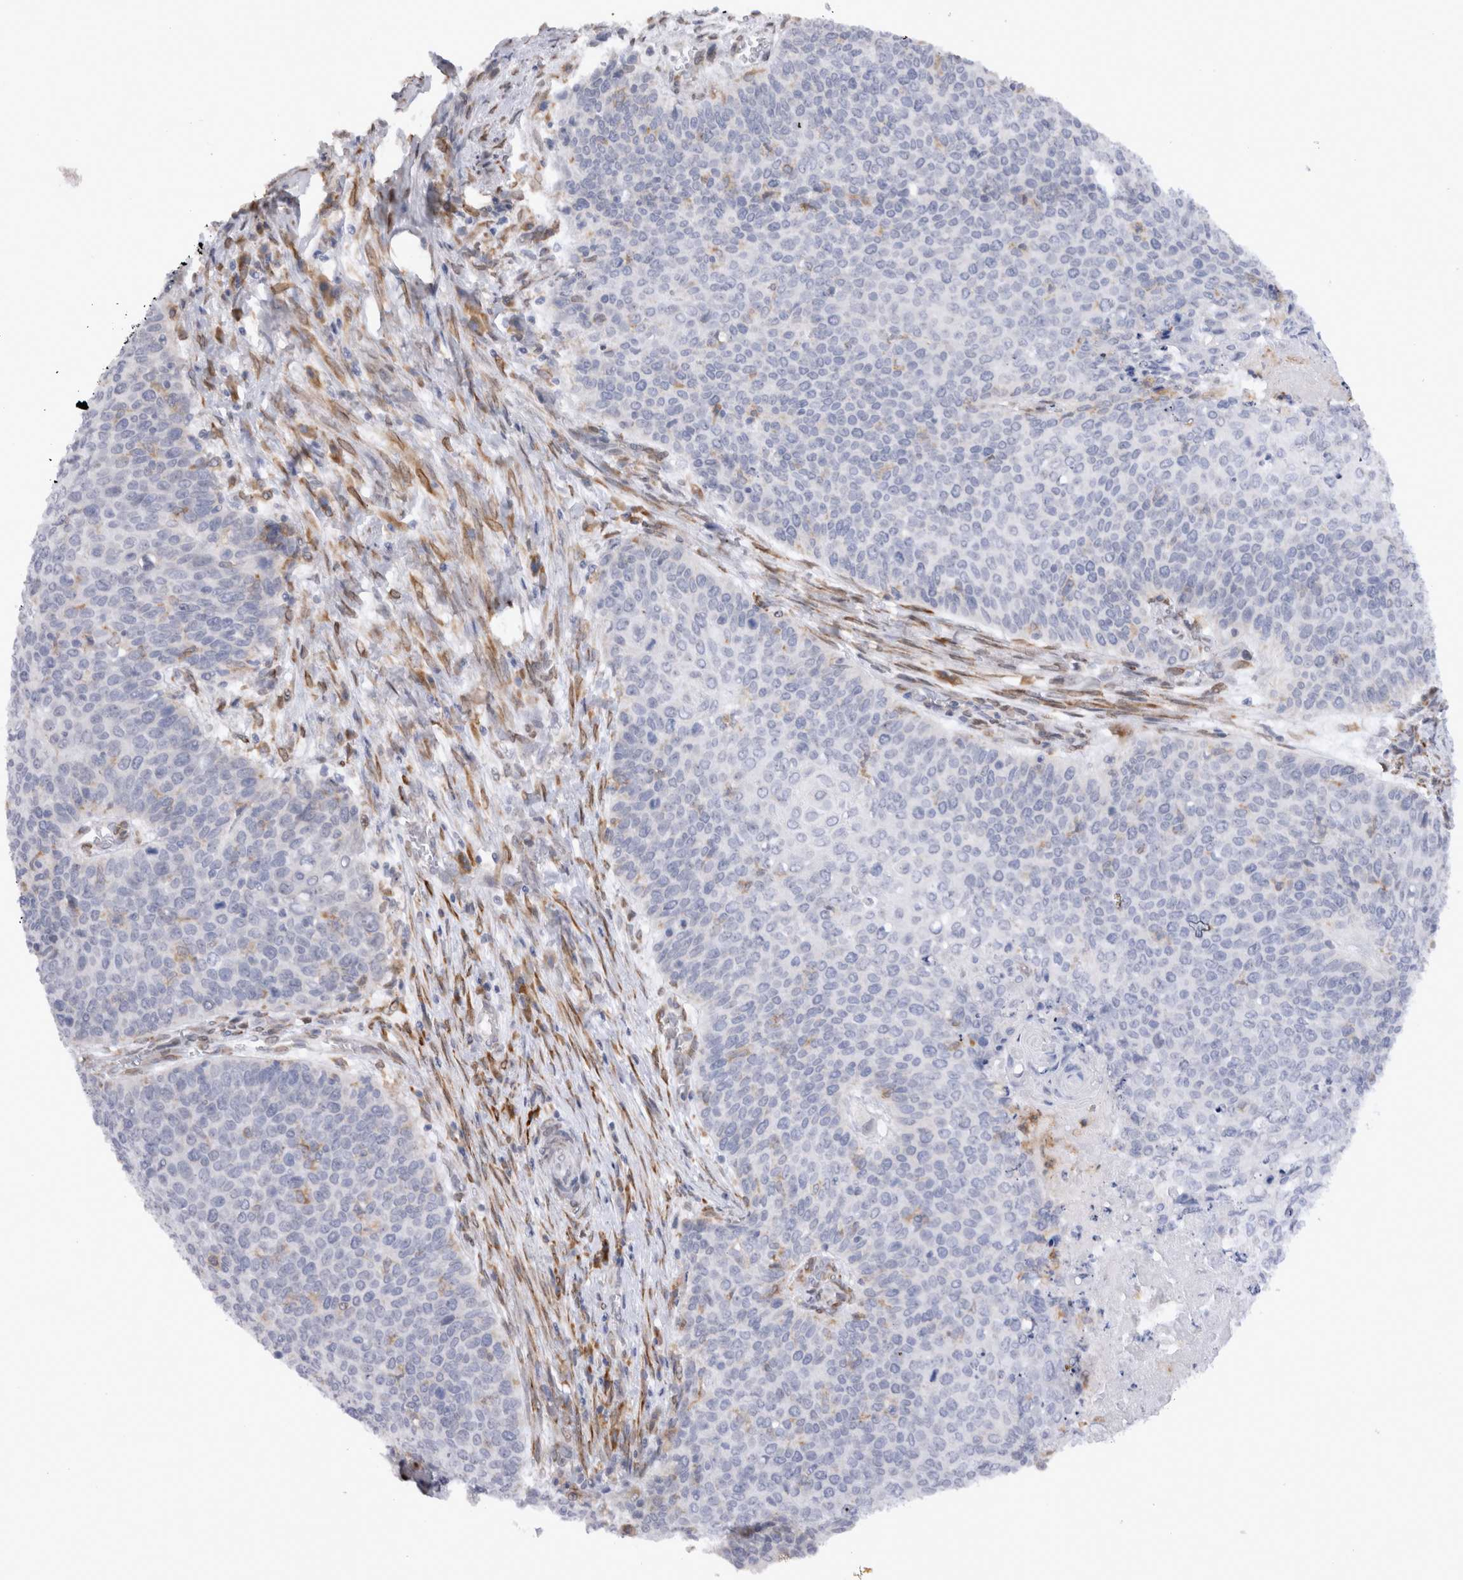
{"staining": {"intensity": "negative", "quantity": "none", "location": "none"}, "tissue": "cervical cancer", "cell_type": "Tumor cells", "image_type": "cancer", "snomed": [{"axis": "morphology", "description": "Squamous cell carcinoma, NOS"}, {"axis": "topography", "description": "Cervix"}], "caption": "Tumor cells show no significant positivity in cervical squamous cell carcinoma. (DAB immunohistochemistry (IHC) with hematoxylin counter stain).", "gene": "VCPIP1", "patient": {"sex": "female", "age": 39}}